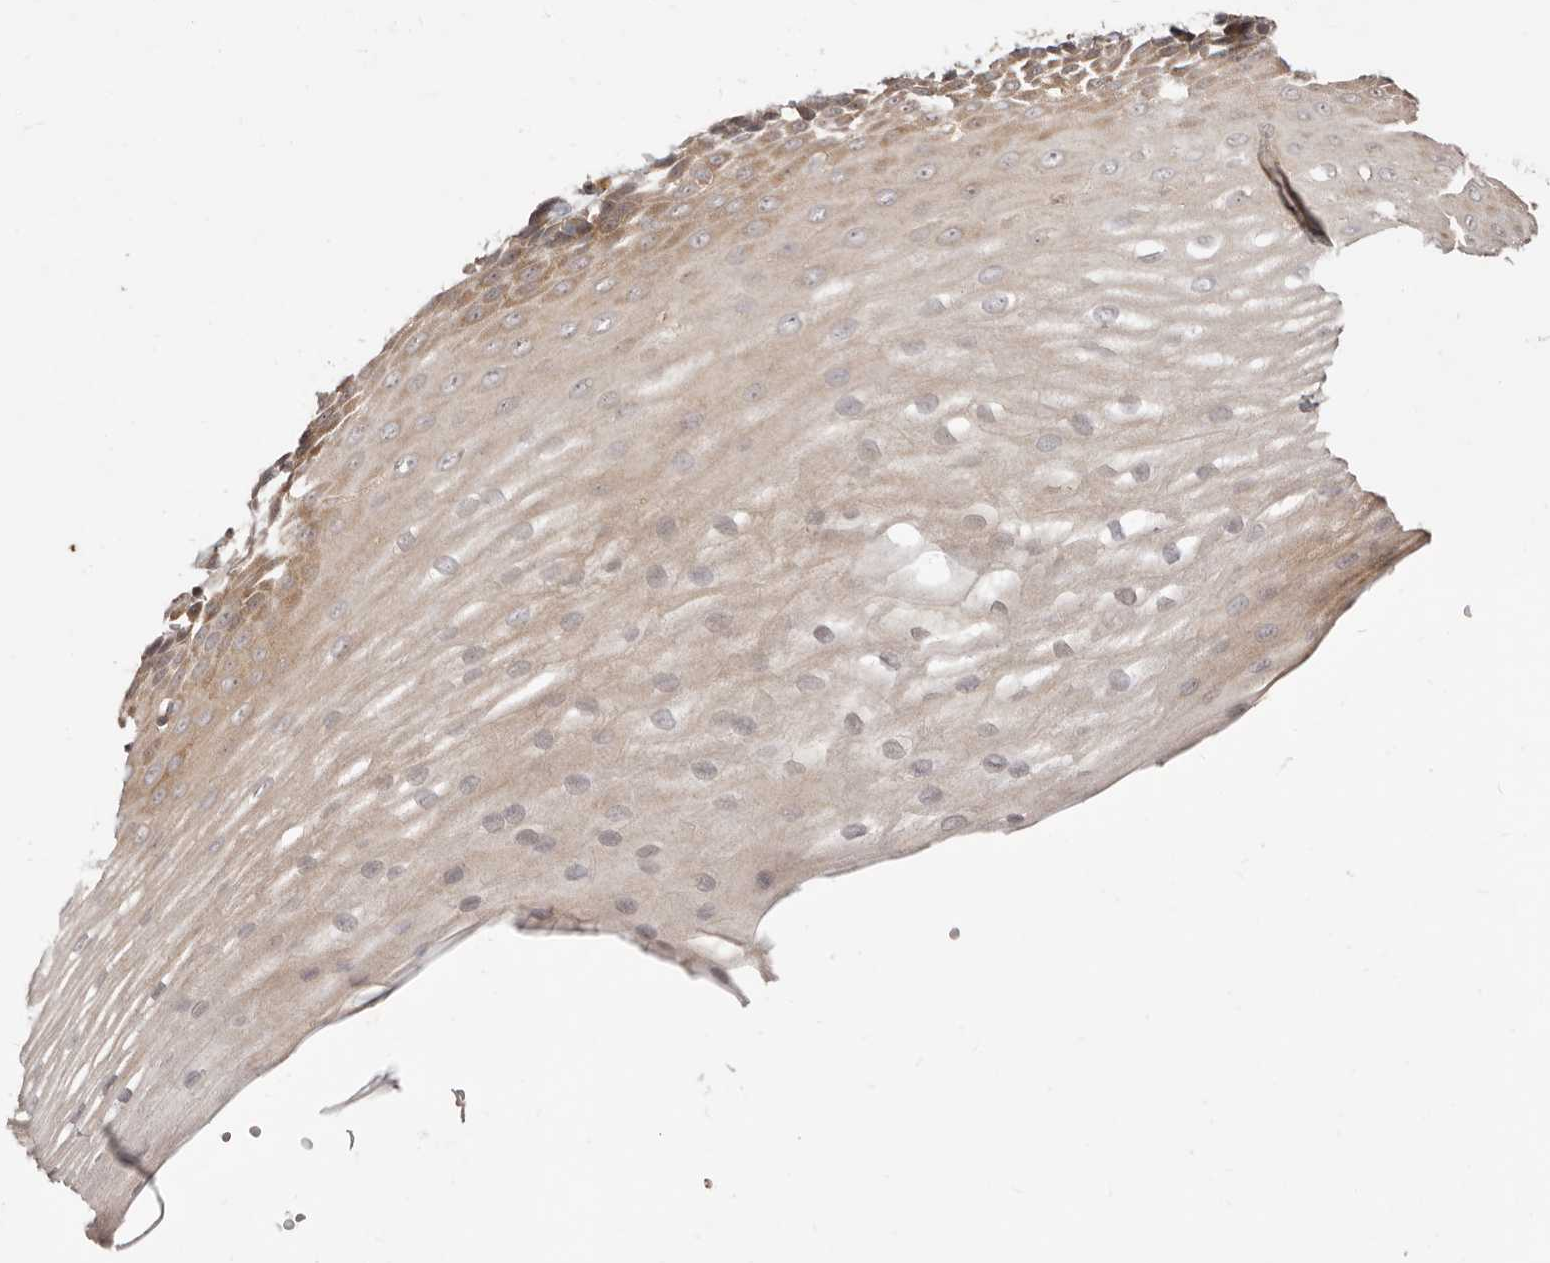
{"staining": {"intensity": "moderate", "quantity": "25%-75%", "location": "cytoplasmic/membranous"}, "tissue": "esophagus", "cell_type": "Squamous epithelial cells", "image_type": "normal", "snomed": [{"axis": "morphology", "description": "Normal tissue, NOS"}, {"axis": "topography", "description": "Esophagus"}], "caption": "Human esophagus stained for a protein (brown) reveals moderate cytoplasmic/membranous positive positivity in about 25%-75% of squamous epithelial cells.", "gene": "TC2N", "patient": {"sex": "male", "age": 62}}